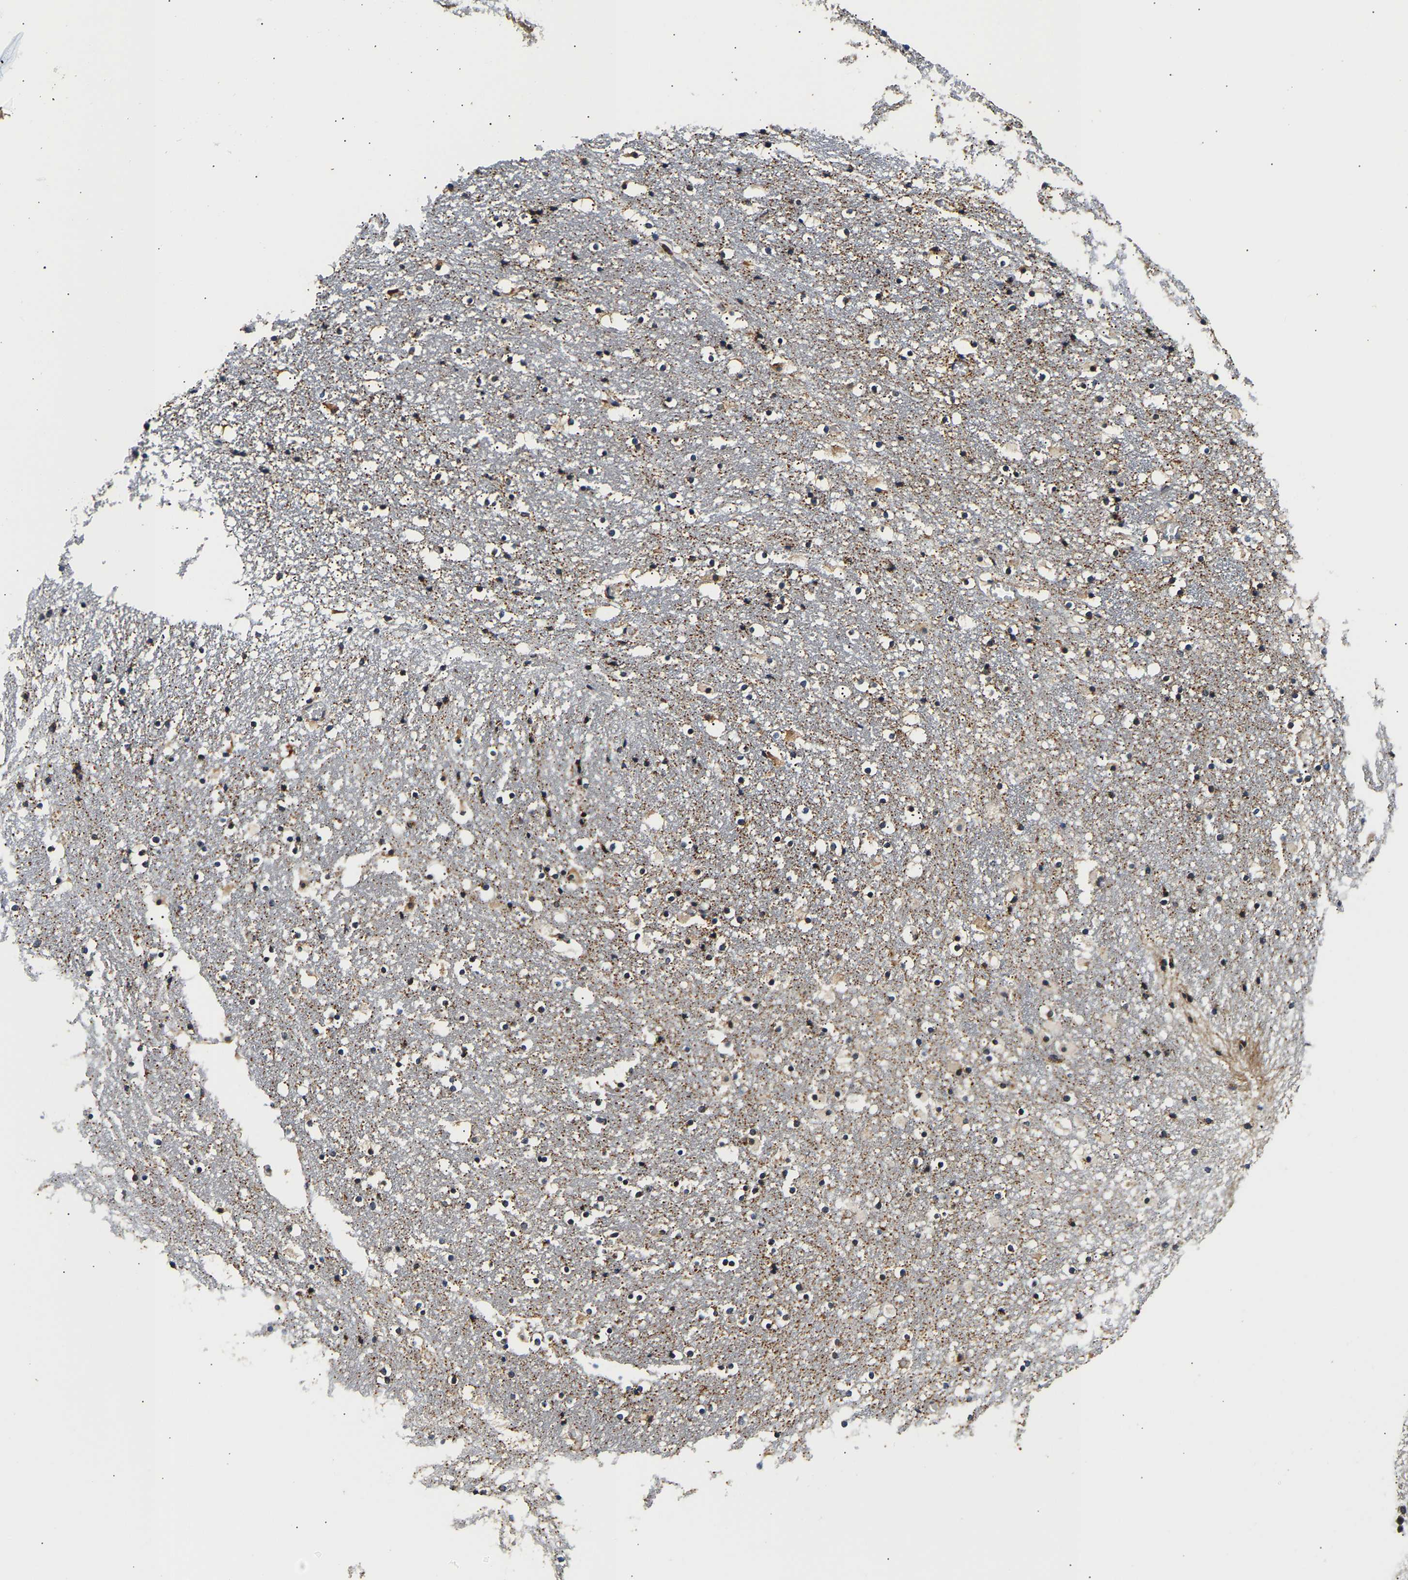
{"staining": {"intensity": "strong", "quantity": "25%-75%", "location": "cytoplasmic/membranous"}, "tissue": "caudate", "cell_type": "Glial cells", "image_type": "normal", "snomed": [{"axis": "morphology", "description": "Normal tissue, NOS"}, {"axis": "topography", "description": "Lateral ventricle wall"}], "caption": "Immunohistochemistry (DAB) staining of benign caudate exhibits strong cytoplasmic/membranous protein positivity in approximately 25%-75% of glial cells. (DAB (3,3'-diaminobenzidine) IHC with brightfield microscopy, high magnification).", "gene": "SMU1", "patient": {"sex": "male", "age": 45}}